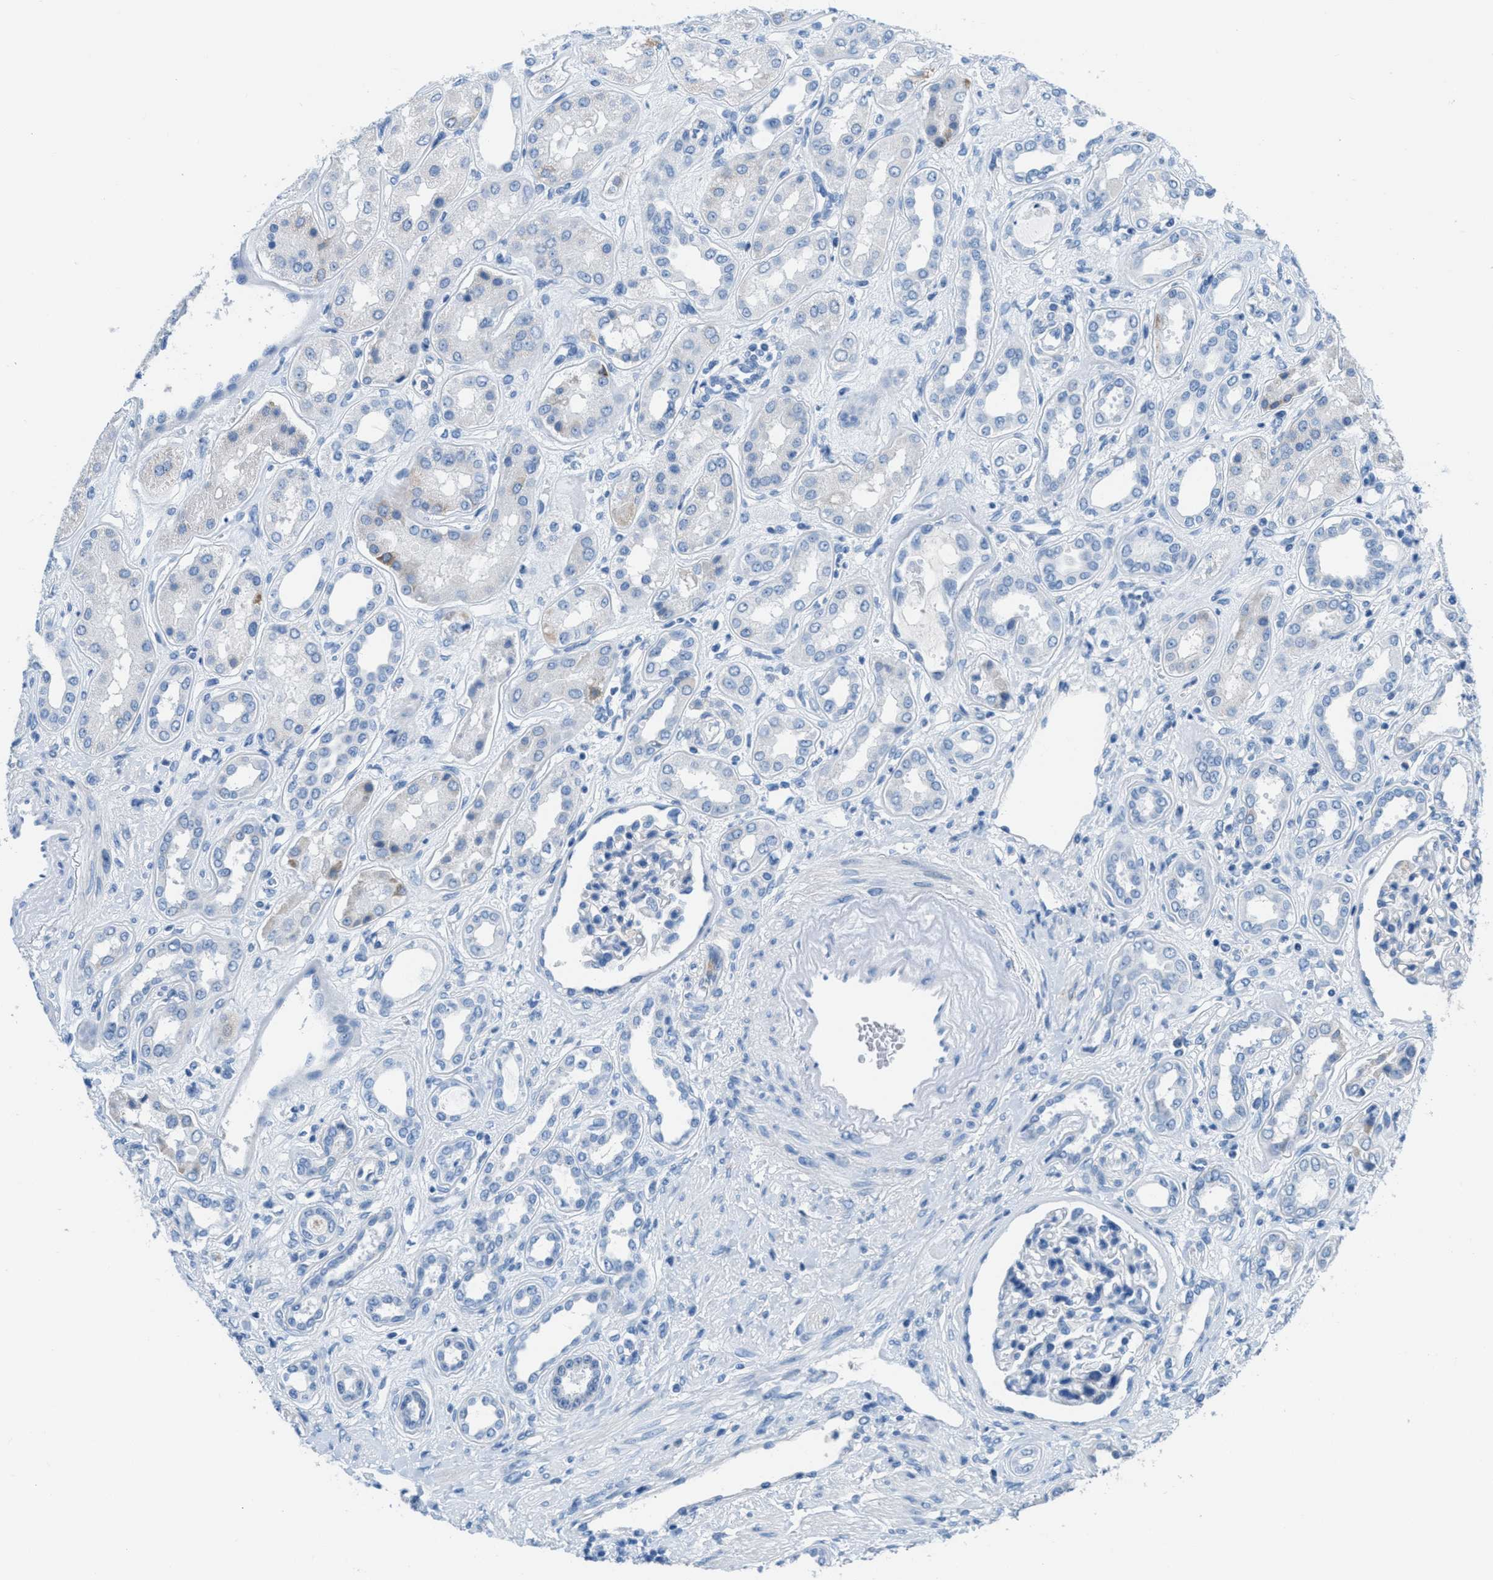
{"staining": {"intensity": "negative", "quantity": "none", "location": "none"}, "tissue": "kidney", "cell_type": "Cells in glomeruli", "image_type": "normal", "snomed": [{"axis": "morphology", "description": "Normal tissue, NOS"}, {"axis": "topography", "description": "Kidney"}], "caption": "Protein analysis of benign kidney demonstrates no significant staining in cells in glomeruli. Brightfield microscopy of immunohistochemistry (IHC) stained with DAB (brown) and hematoxylin (blue), captured at high magnification.", "gene": "MGARP", "patient": {"sex": "male", "age": 59}}